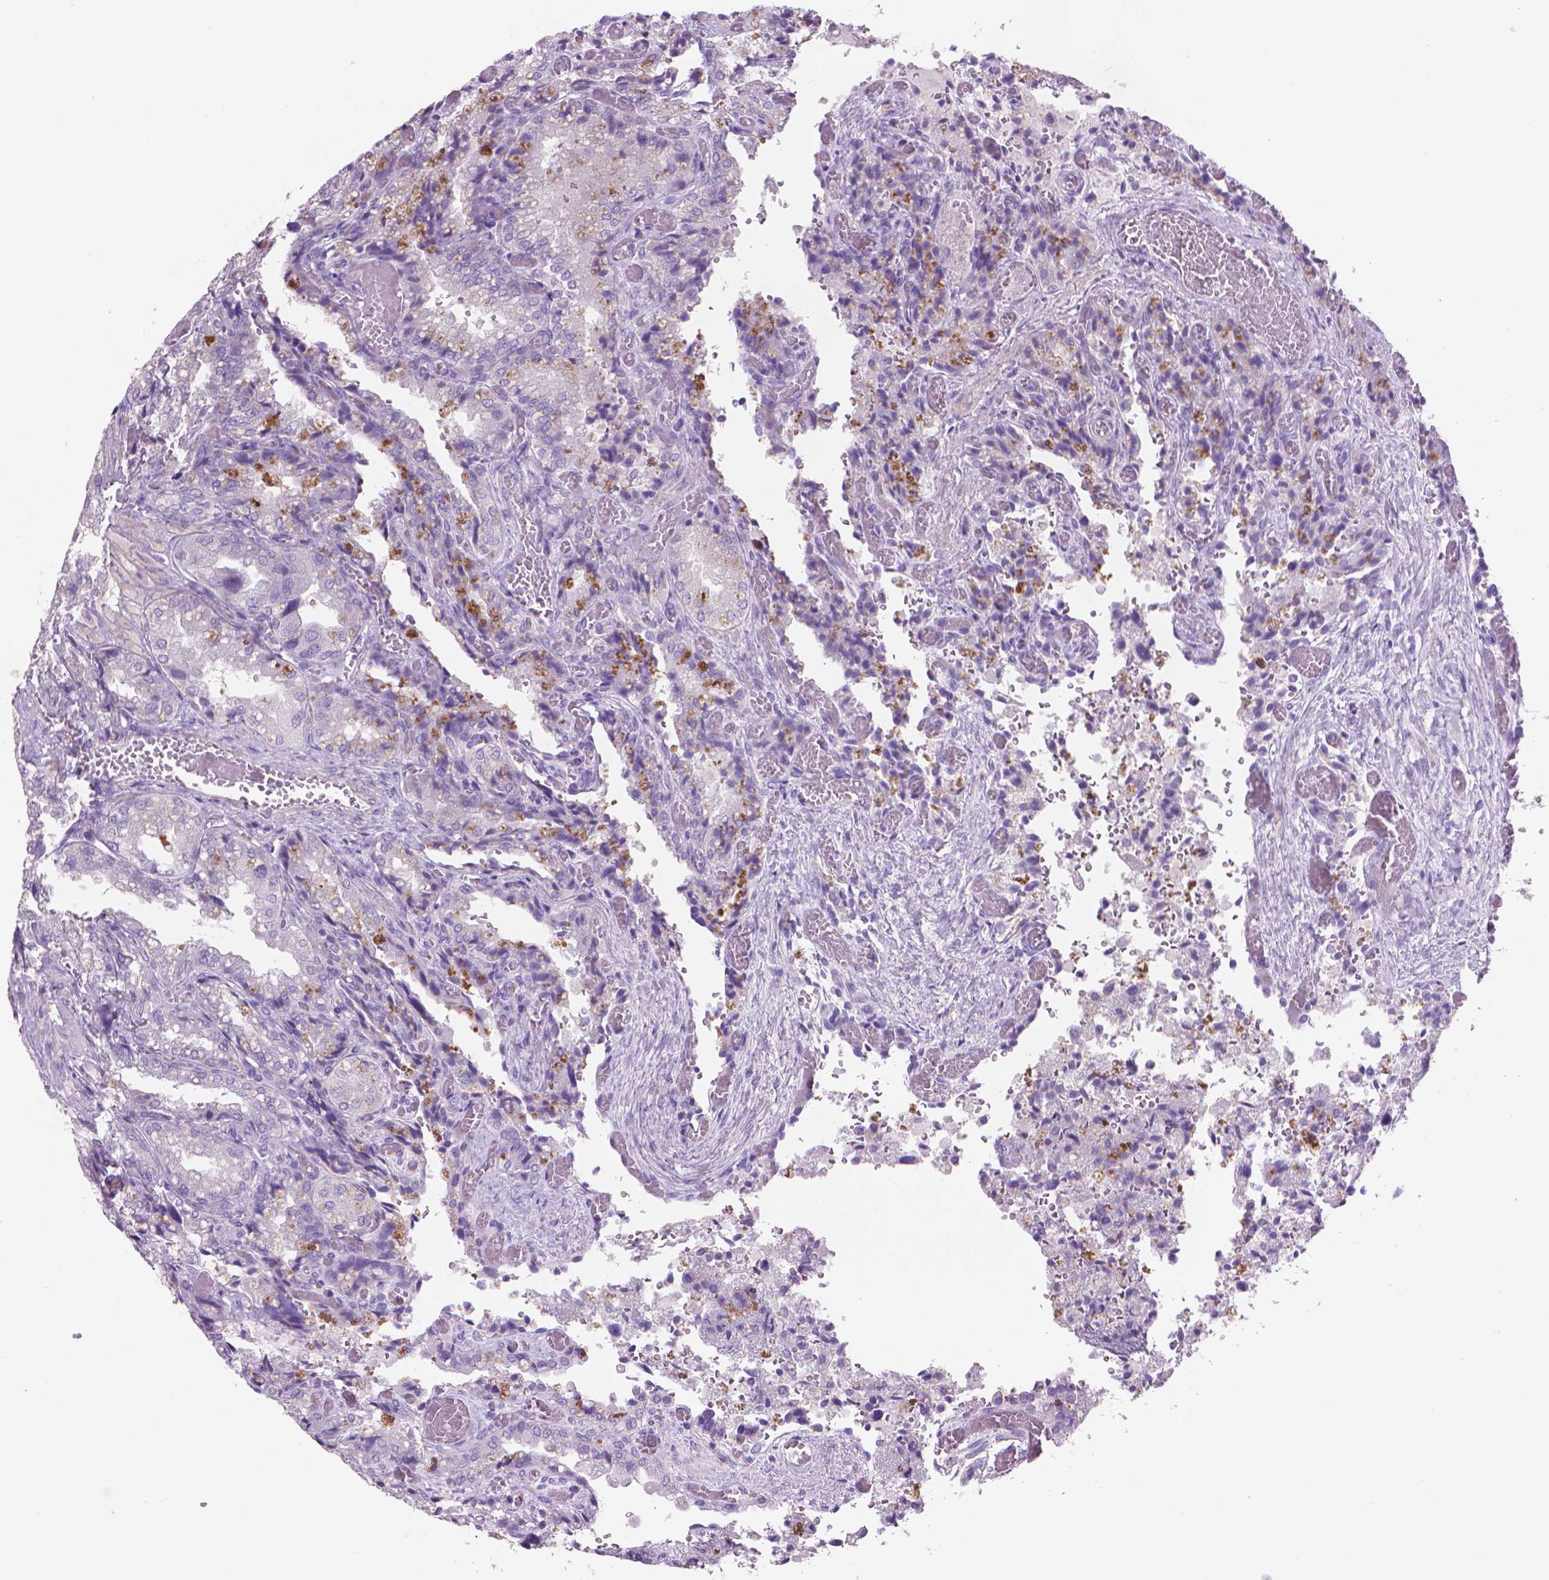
{"staining": {"intensity": "negative", "quantity": "none", "location": "none"}, "tissue": "seminal vesicle", "cell_type": "Glandular cells", "image_type": "normal", "snomed": [{"axis": "morphology", "description": "Normal tissue, NOS"}, {"axis": "topography", "description": "Seminal veicle"}], "caption": "There is no significant staining in glandular cells of seminal vesicle. Nuclei are stained in blue.", "gene": "GSDMA", "patient": {"sex": "male", "age": 57}}